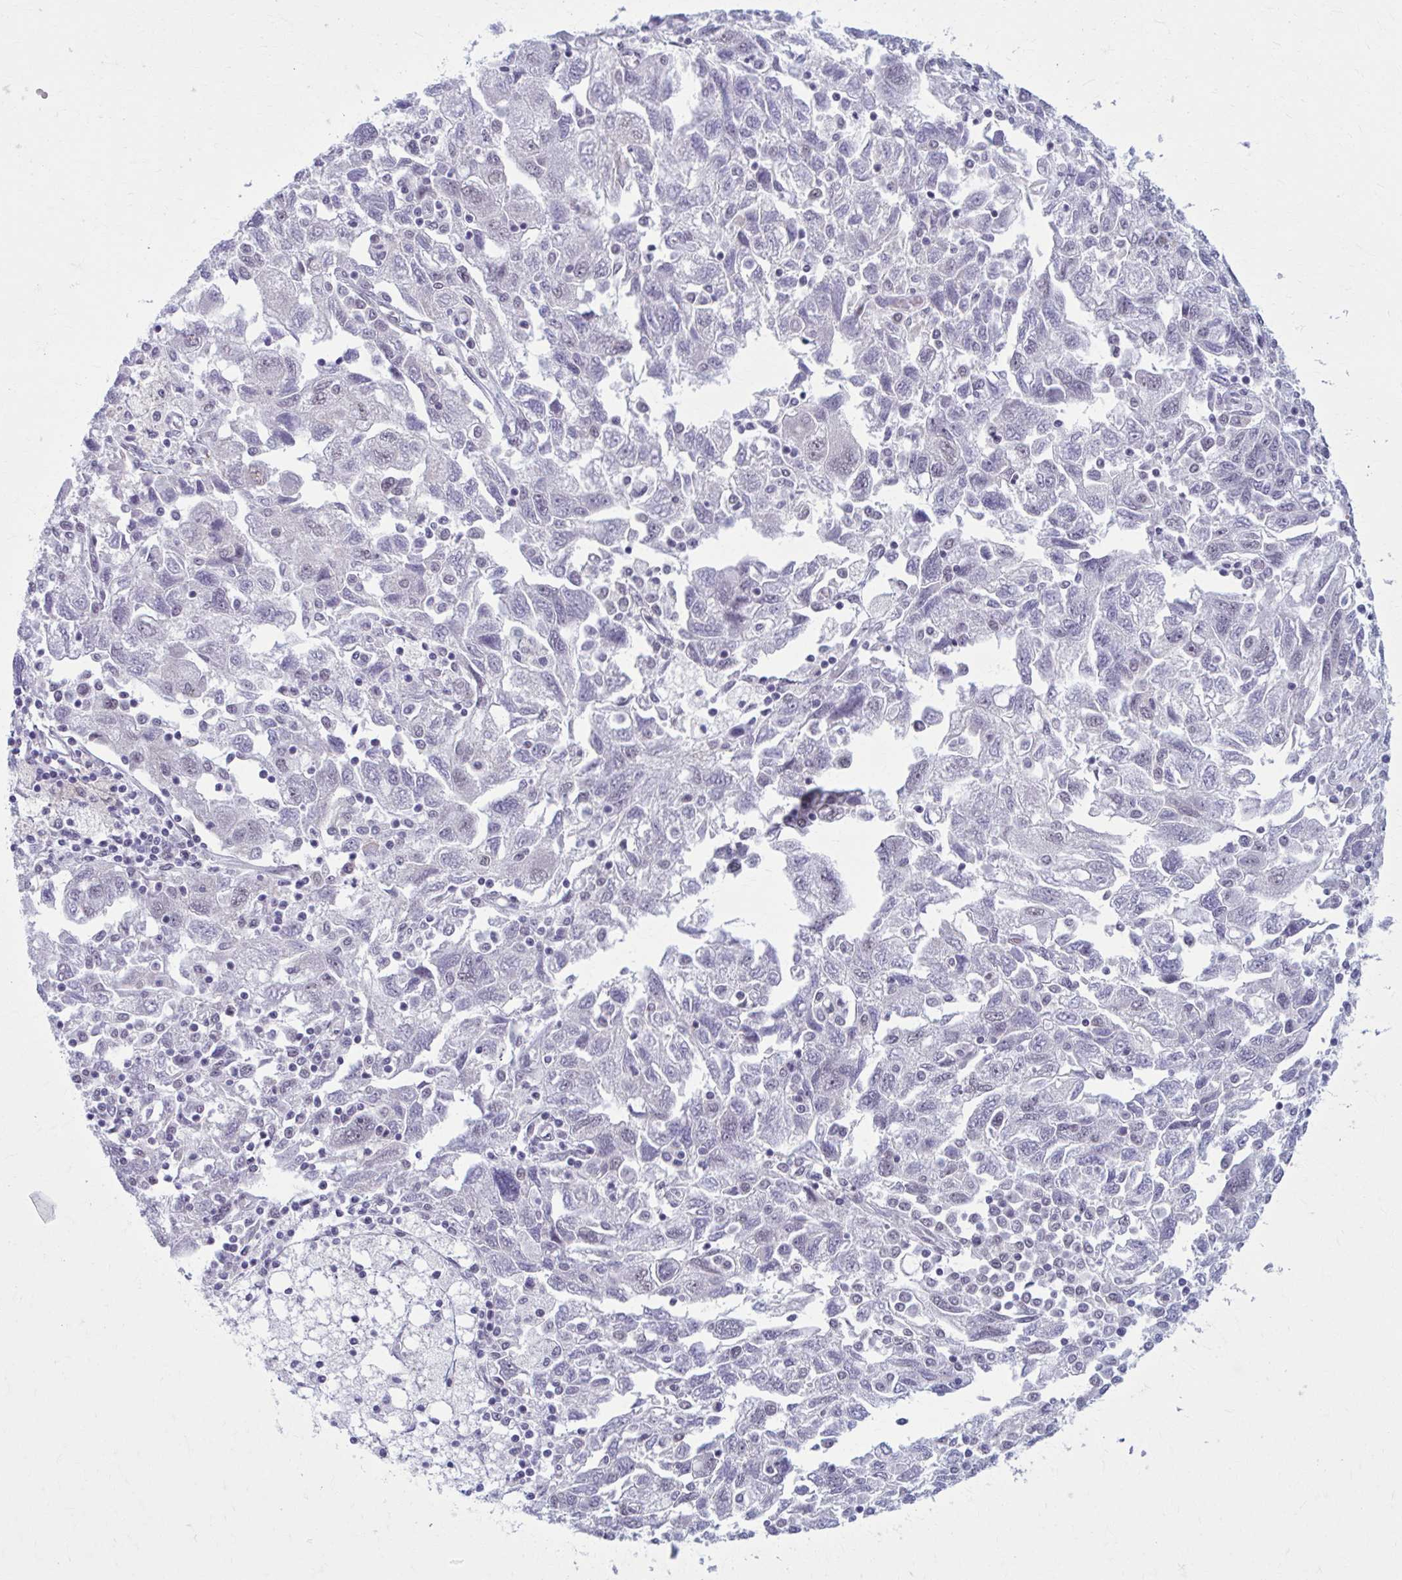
{"staining": {"intensity": "negative", "quantity": "none", "location": "none"}, "tissue": "ovarian cancer", "cell_type": "Tumor cells", "image_type": "cancer", "snomed": [{"axis": "morphology", "description": "Carcinoma, NOS"}, {"axis": "morphology", "description": "Cystadenocarcinoma, serous, NOS"}, {"axis": "topography", "description": "Ovary"}], "caption": "Immunohistochemistry histopathology image of neoplastic tissue: human ovarian cancer stained with DAB reveals no significant protein expression in tumor cells.", "gene": "NUMBL", "patient": {"sex": "female", "age": 69}}